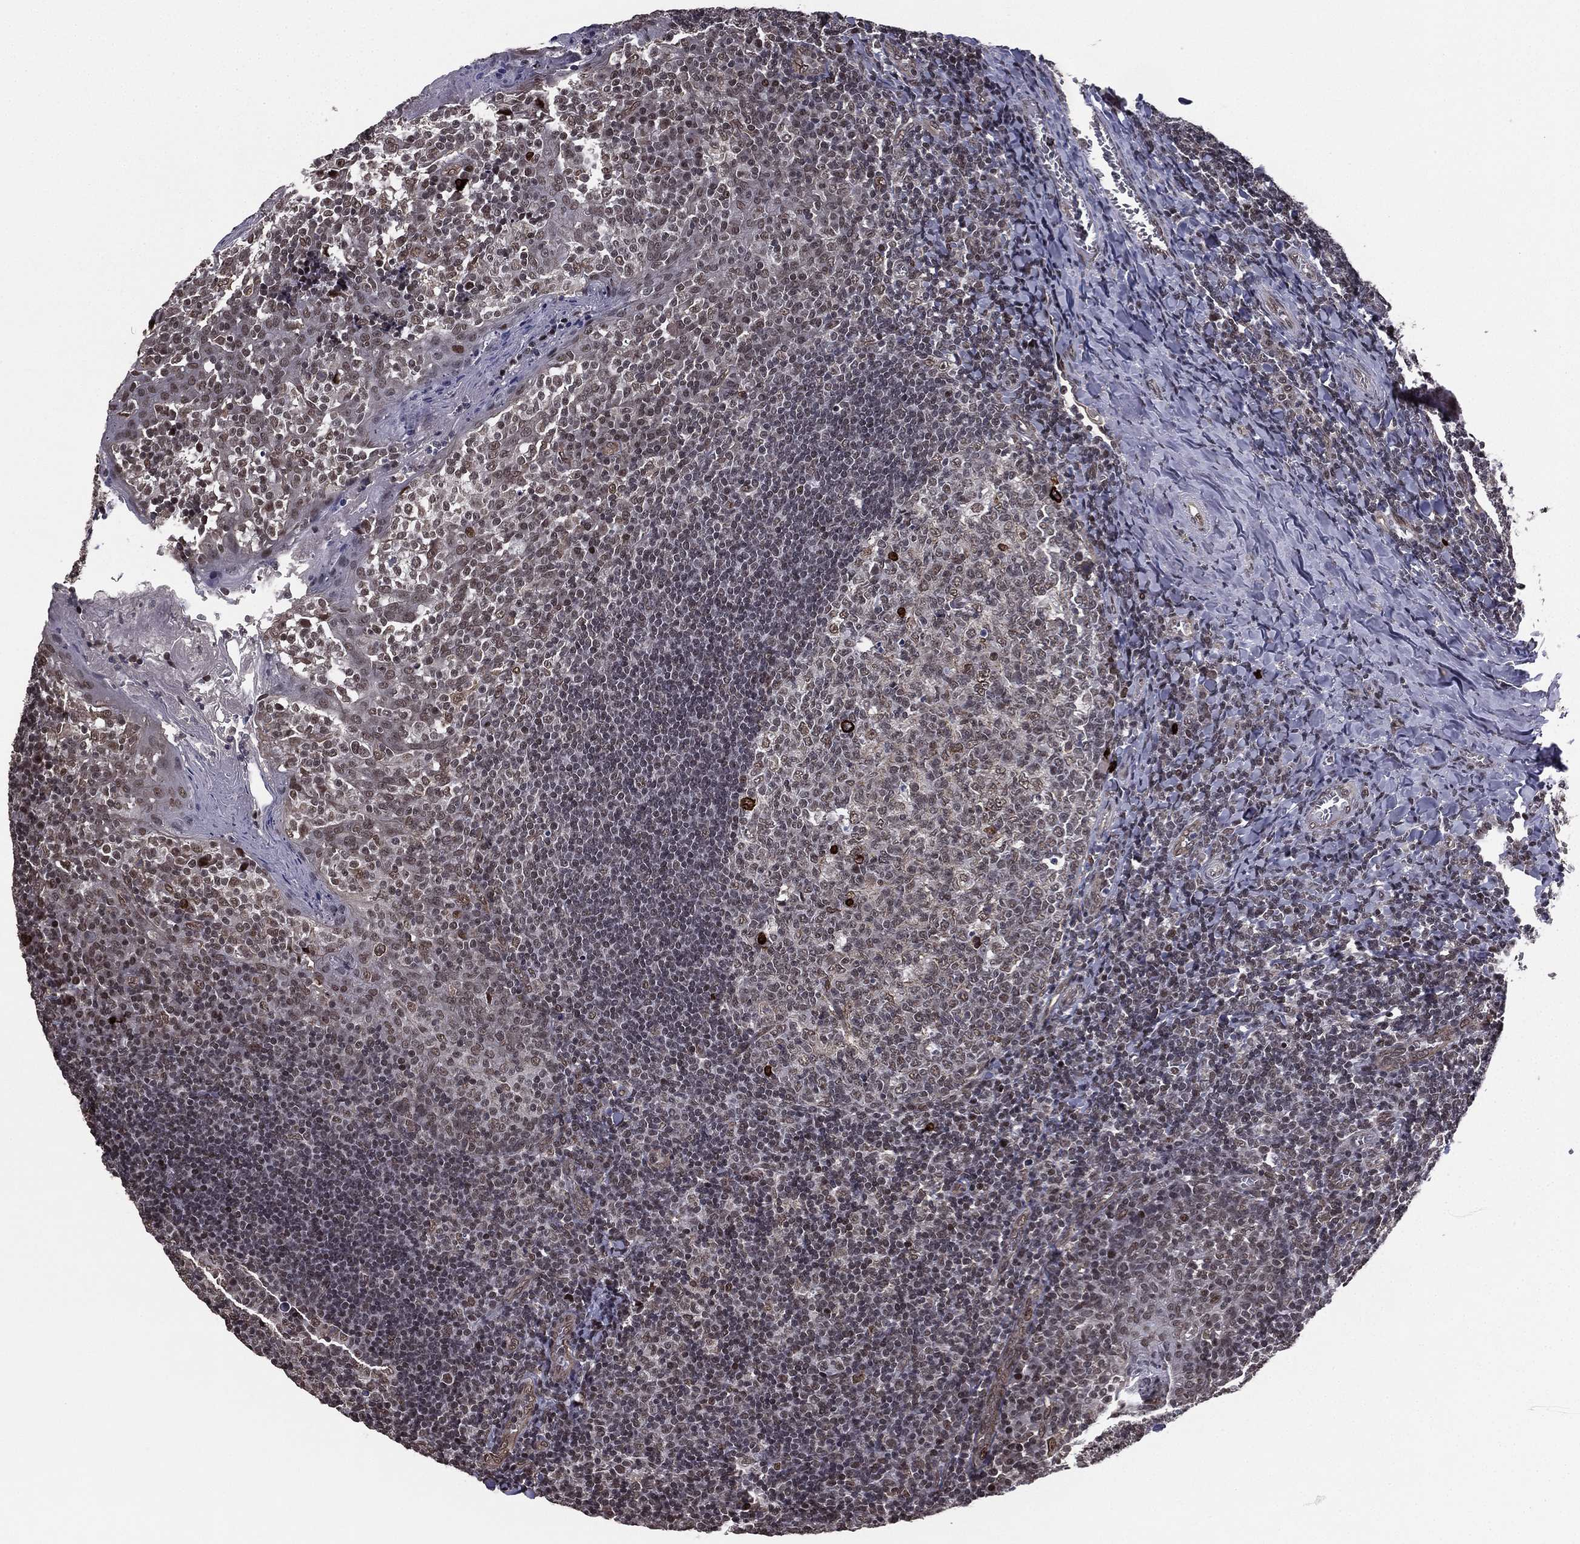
{"staining": {"intensity": "weak", "quantity": "<25%", "location": "cytoplasmic/membranous"}, "tissue": "tonsil", "cell_type": "Germinal center cells", "image_type": "normal", "snomed": [{"axis": "morphology", "description": "Normal tissue, NOS"}, {"axis": "topography", "description": "Tonsil"}], "caption": "Benign tonsil was stained to show a protein in brown. There is no significant staining in germinal center cells.", "gene": "RARB", "patient": {"sex": "female", "age": 13}}